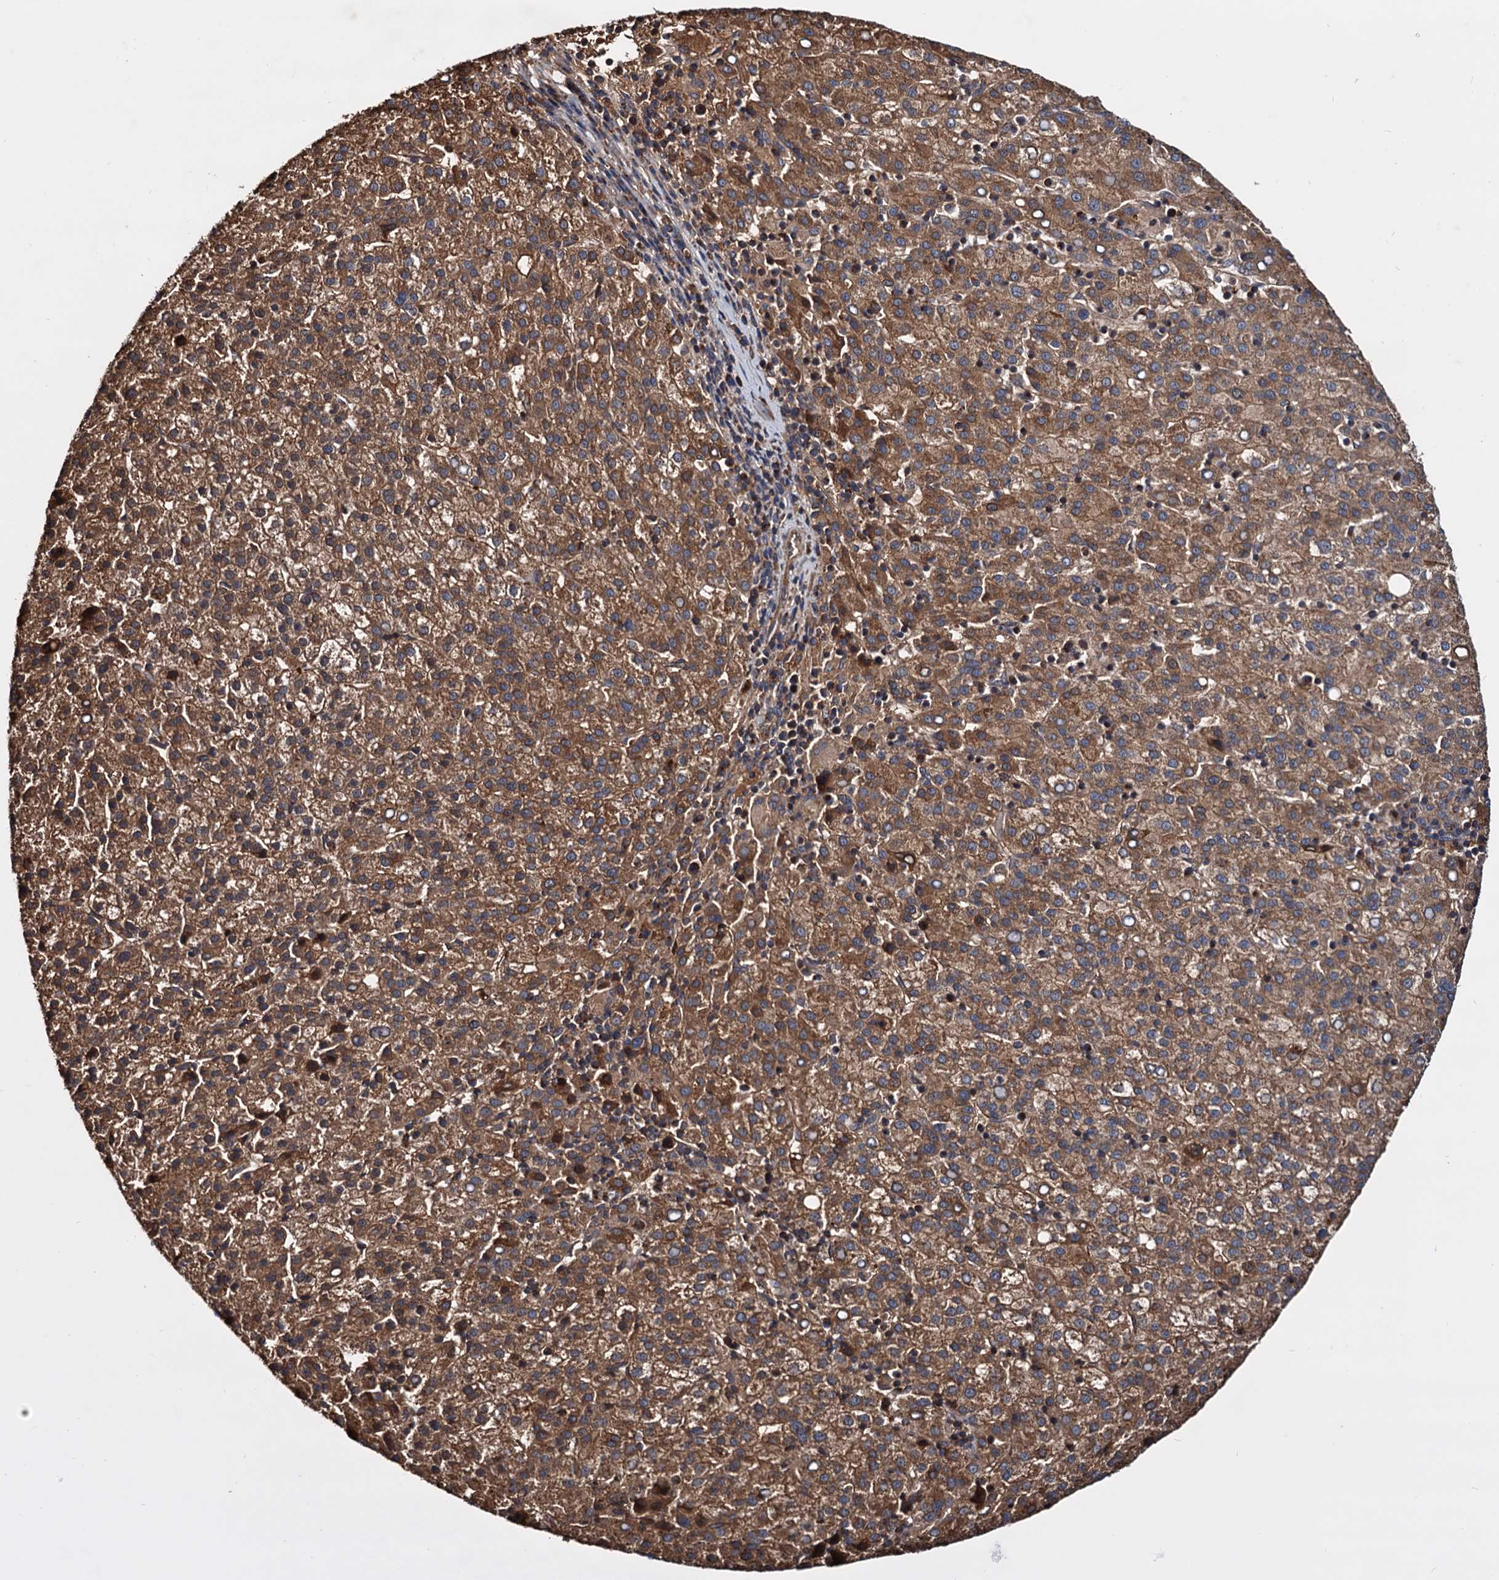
{"staining": {"intensity": "moderate", "quantity": ">75%", "location": "cytoplasmic/membranous"}, "tissue": "liver cancer", "cell_type": "Tumor cells", "image_type": "cancer", "snomed": [{"axis": "morphology", "description": "Carcinoma, Hepatocellular, NOS"}, {"axis": "topography", "description": "Liver"}], "caption": "Moderate cytoplasmic/membranous protein expression is present in about >75% of tumor cells in liver hepatocellular carcinoma.", "gene": "MRPL42", "patient": {"sex": "female", "age": 58}}